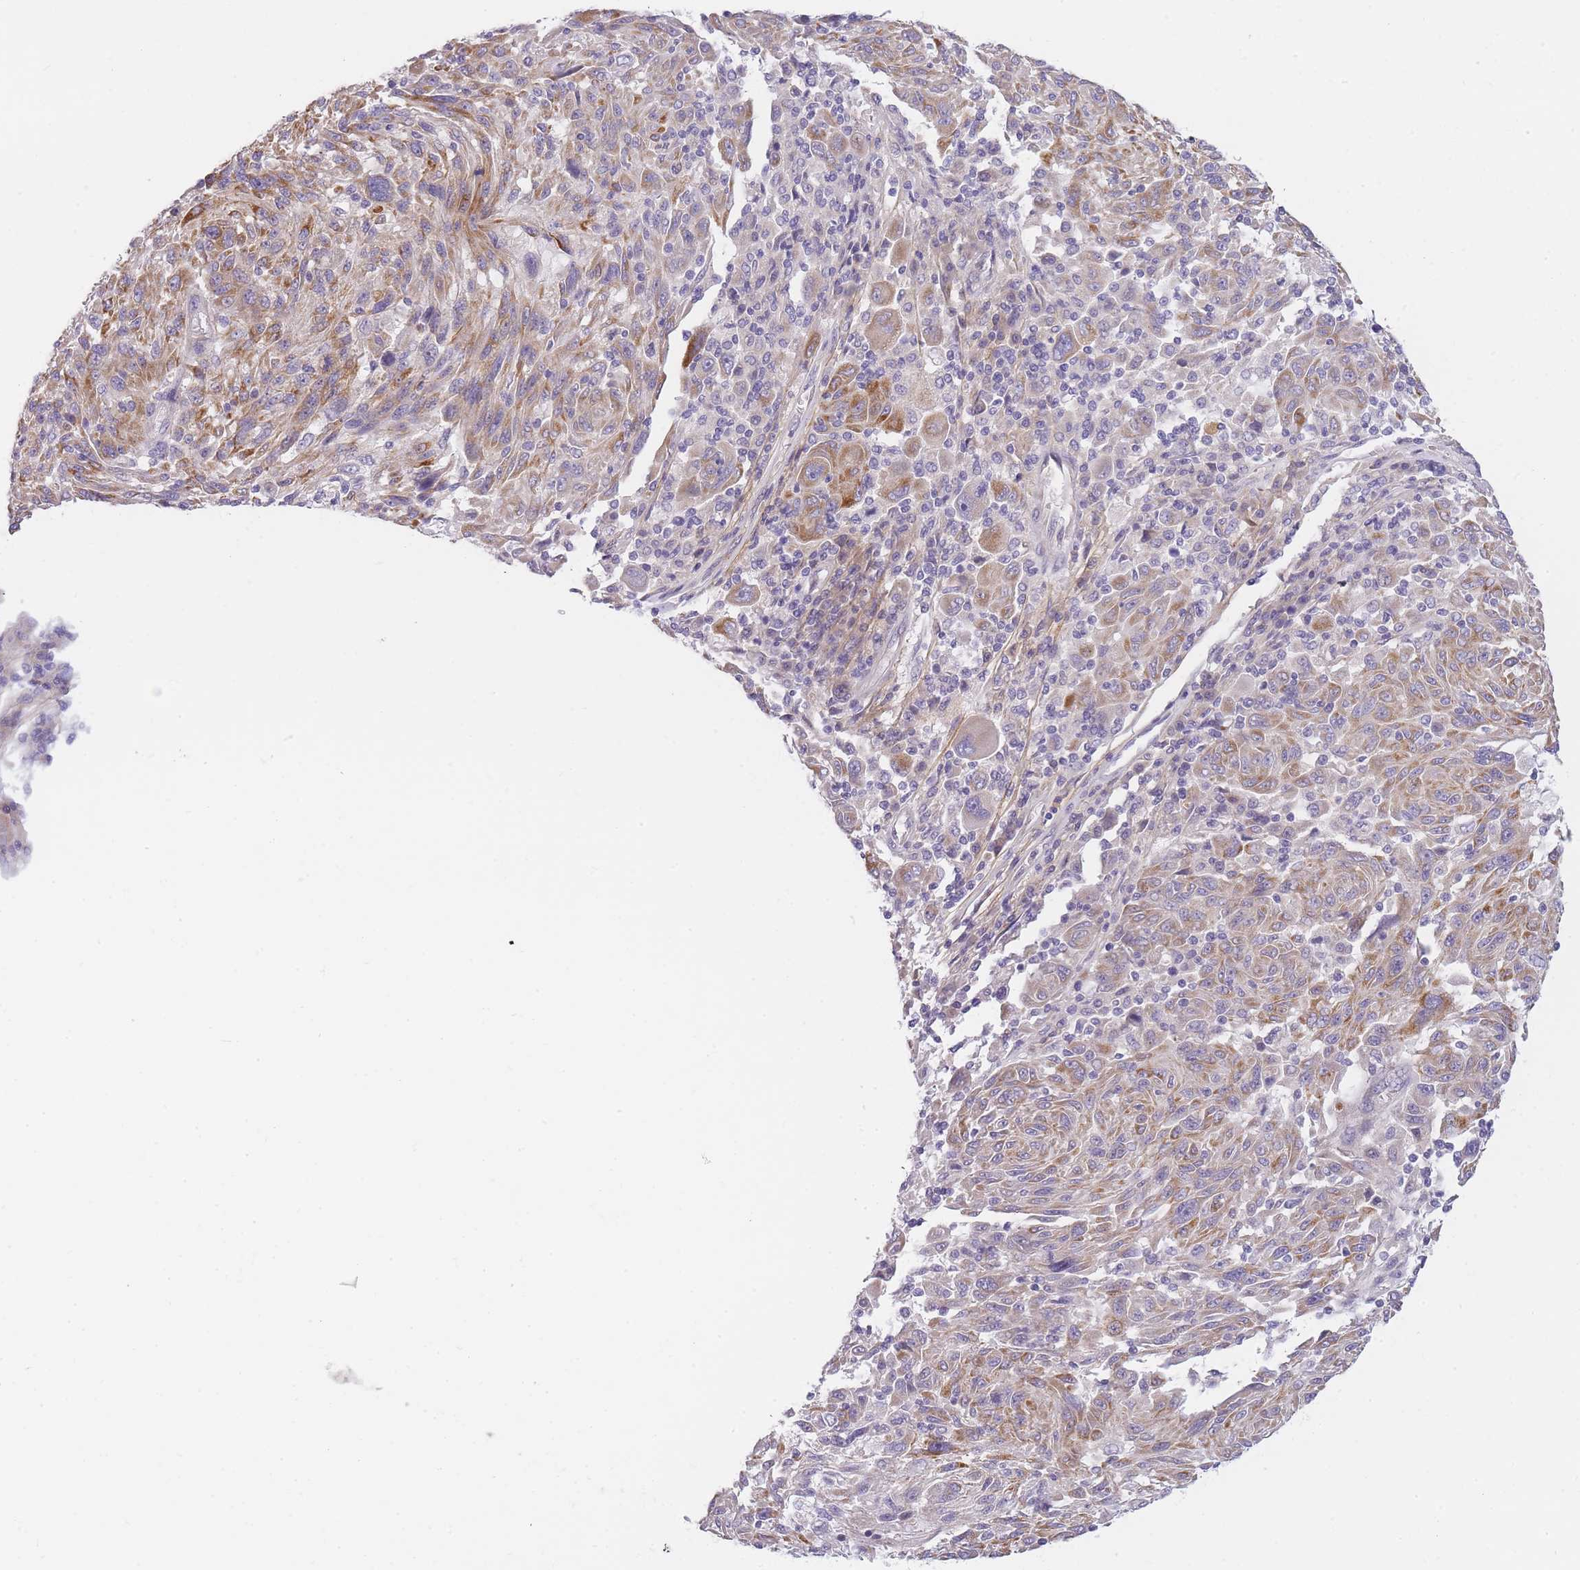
{"staining": {"intensity": "moderate", "quantity": "25%-75%", "location": "cytoplasmic/membranous"}, "tissue": "melanoma", "cell_type": "Tumor cells", "image_type": "cancer", "snomed": [{"axis": "morphology", "description": "Malignant melanoma, NOS"}, {"axis": "topography", "description": "Skin"}], "caption": "Malignant melanoma stained for a protein (brown) shows moderate cytoplasmic/membranous positive staining in approximately 25%-75% of tumor cells.", "gene": "AP3M2", "patient": {"sex": "male", "age": 53}}